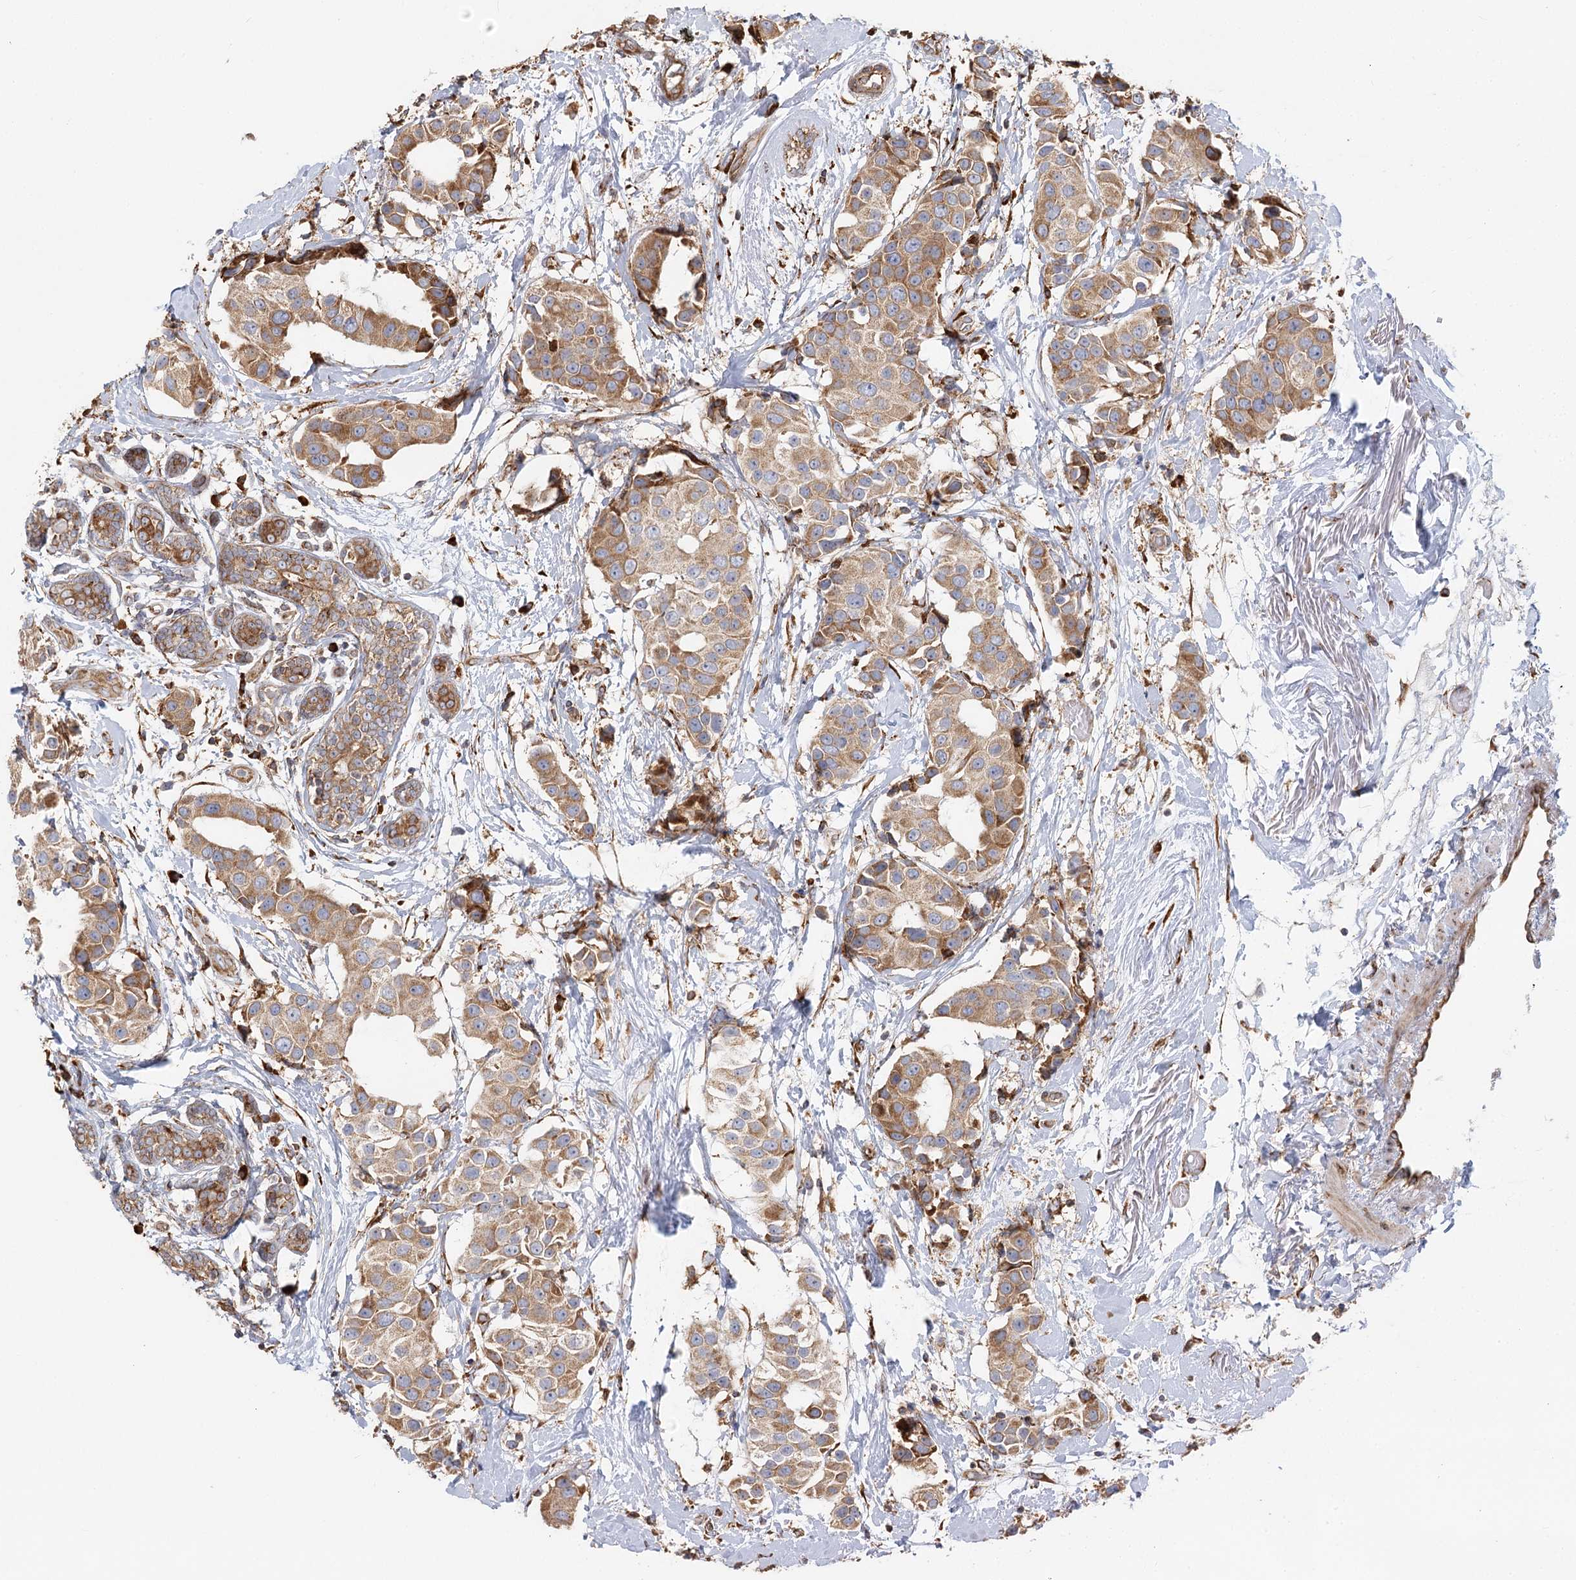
{"staining": {"intensity": "moderate", "quantity": ">75%", "location": "cytoplasmic/membranous"}, "tissue": "breast cancer", "cell_type": "Tumor cells", "image_type": "cancer", "snomed": [{"axis": "morphology", "description": "Normal tissue, NOS"}, {"axis": "morphology", "description": "Duct carcinoma"}, {"axis": "topography", "description": "Breast"}], "caption": "Brown immunohistochemical staining in human breast cancer (invasive ductal carcinoma) reveals moderate cytoplasmic/membranous expression in about >75% of tumor cells.", "gene": "TAS1R1", "patient": {"sex": "female", "age": 39}}